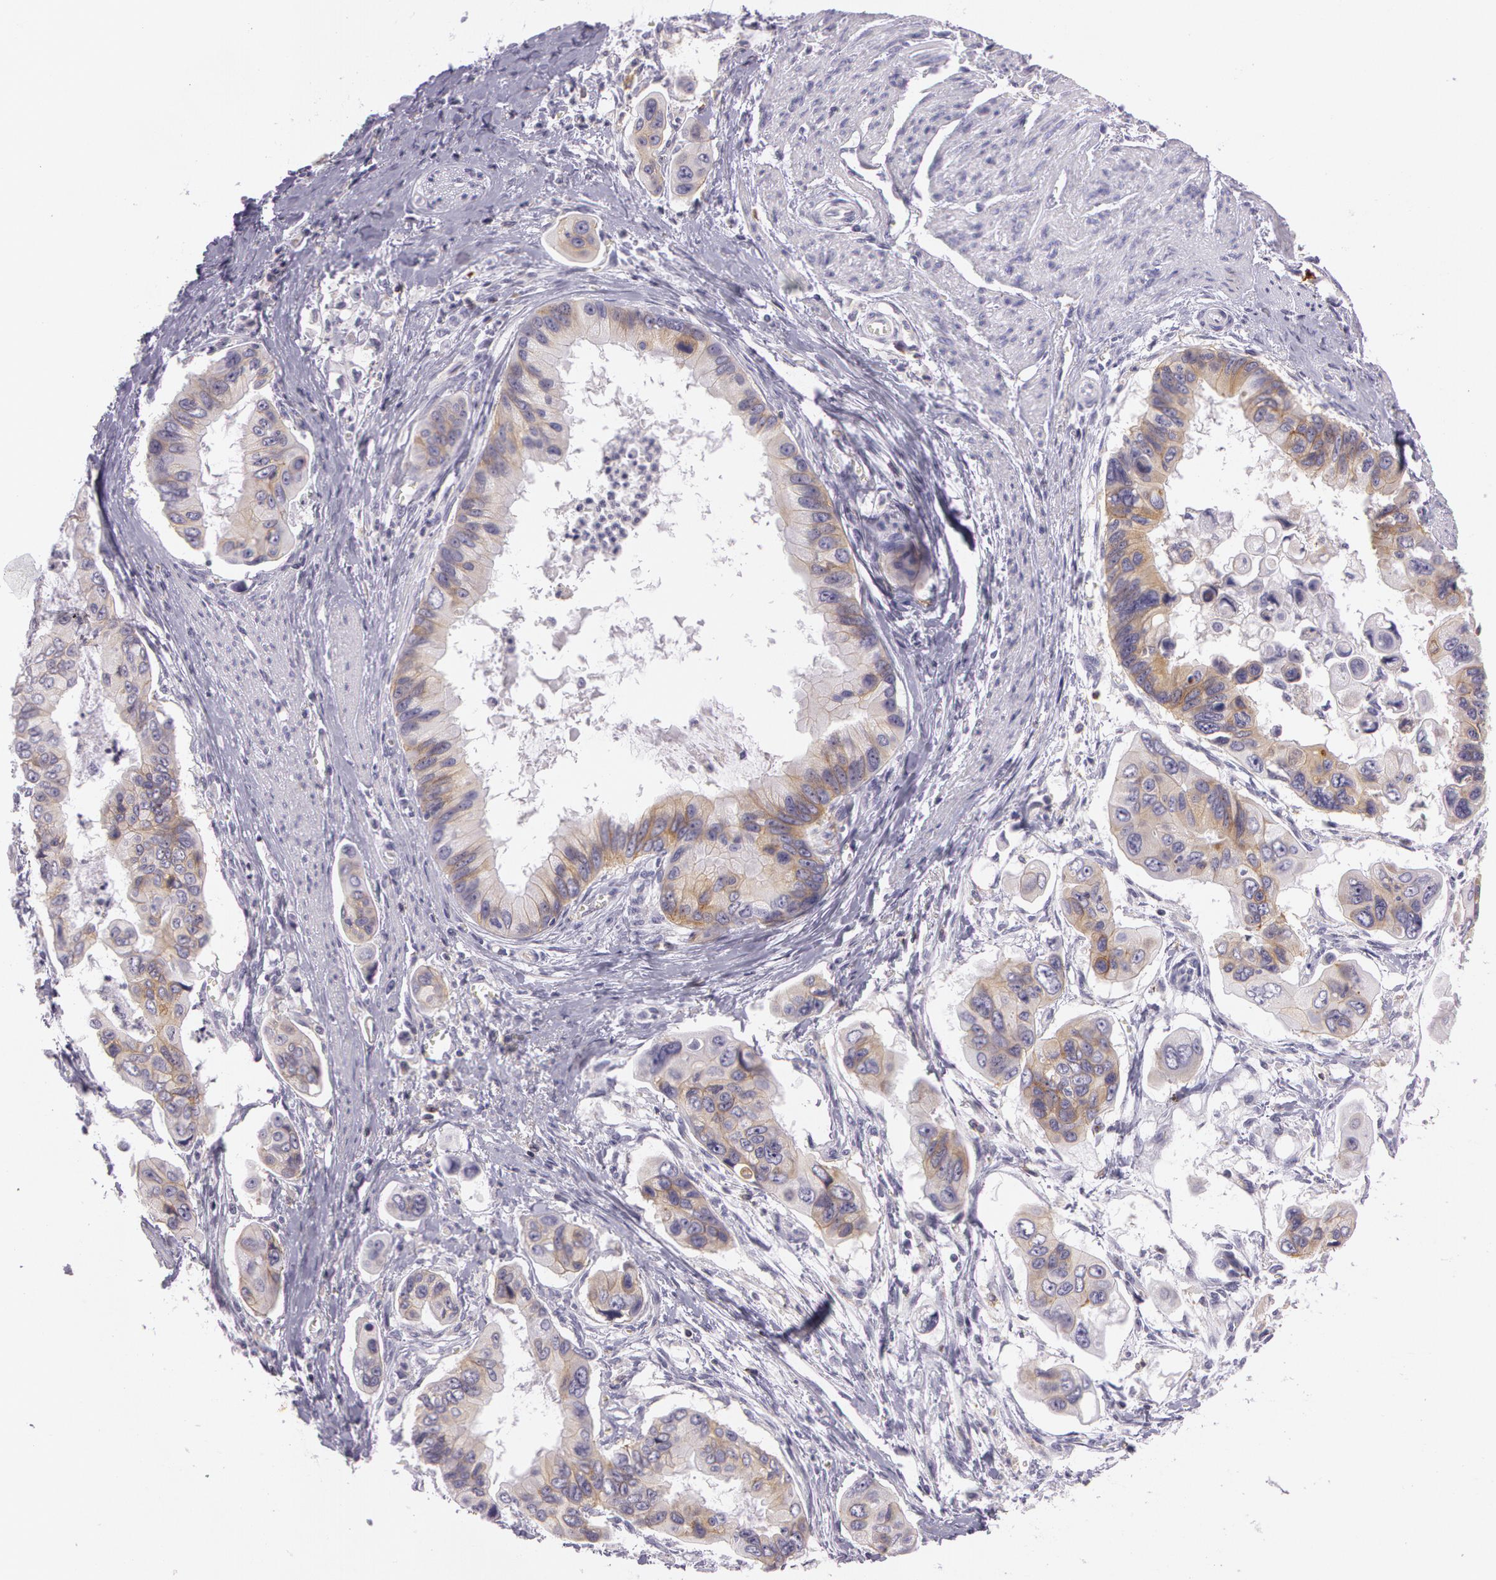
{"staining": {"intensity": "weak", "quantity": ">75%", "location": "cytoplasmic/membranous"}, "tissue": "stomach cancer", "cell_type": "Tumor cells", "image_type": "cancer", "snomed": [{"axis": "morphology", "description": "Adenocarcinoma, NOS"}, {"axis": "topography", "description": "Stomach, upper"}], "caption": "DAB immunohistochemical staining of stomach cancer (adenocarcinoma) displays weak cytoplasmic/membranous protein expression in about >75% of tumor cells.", "gene": "LY75", "patient": {"sex": "male", "age": 80}}